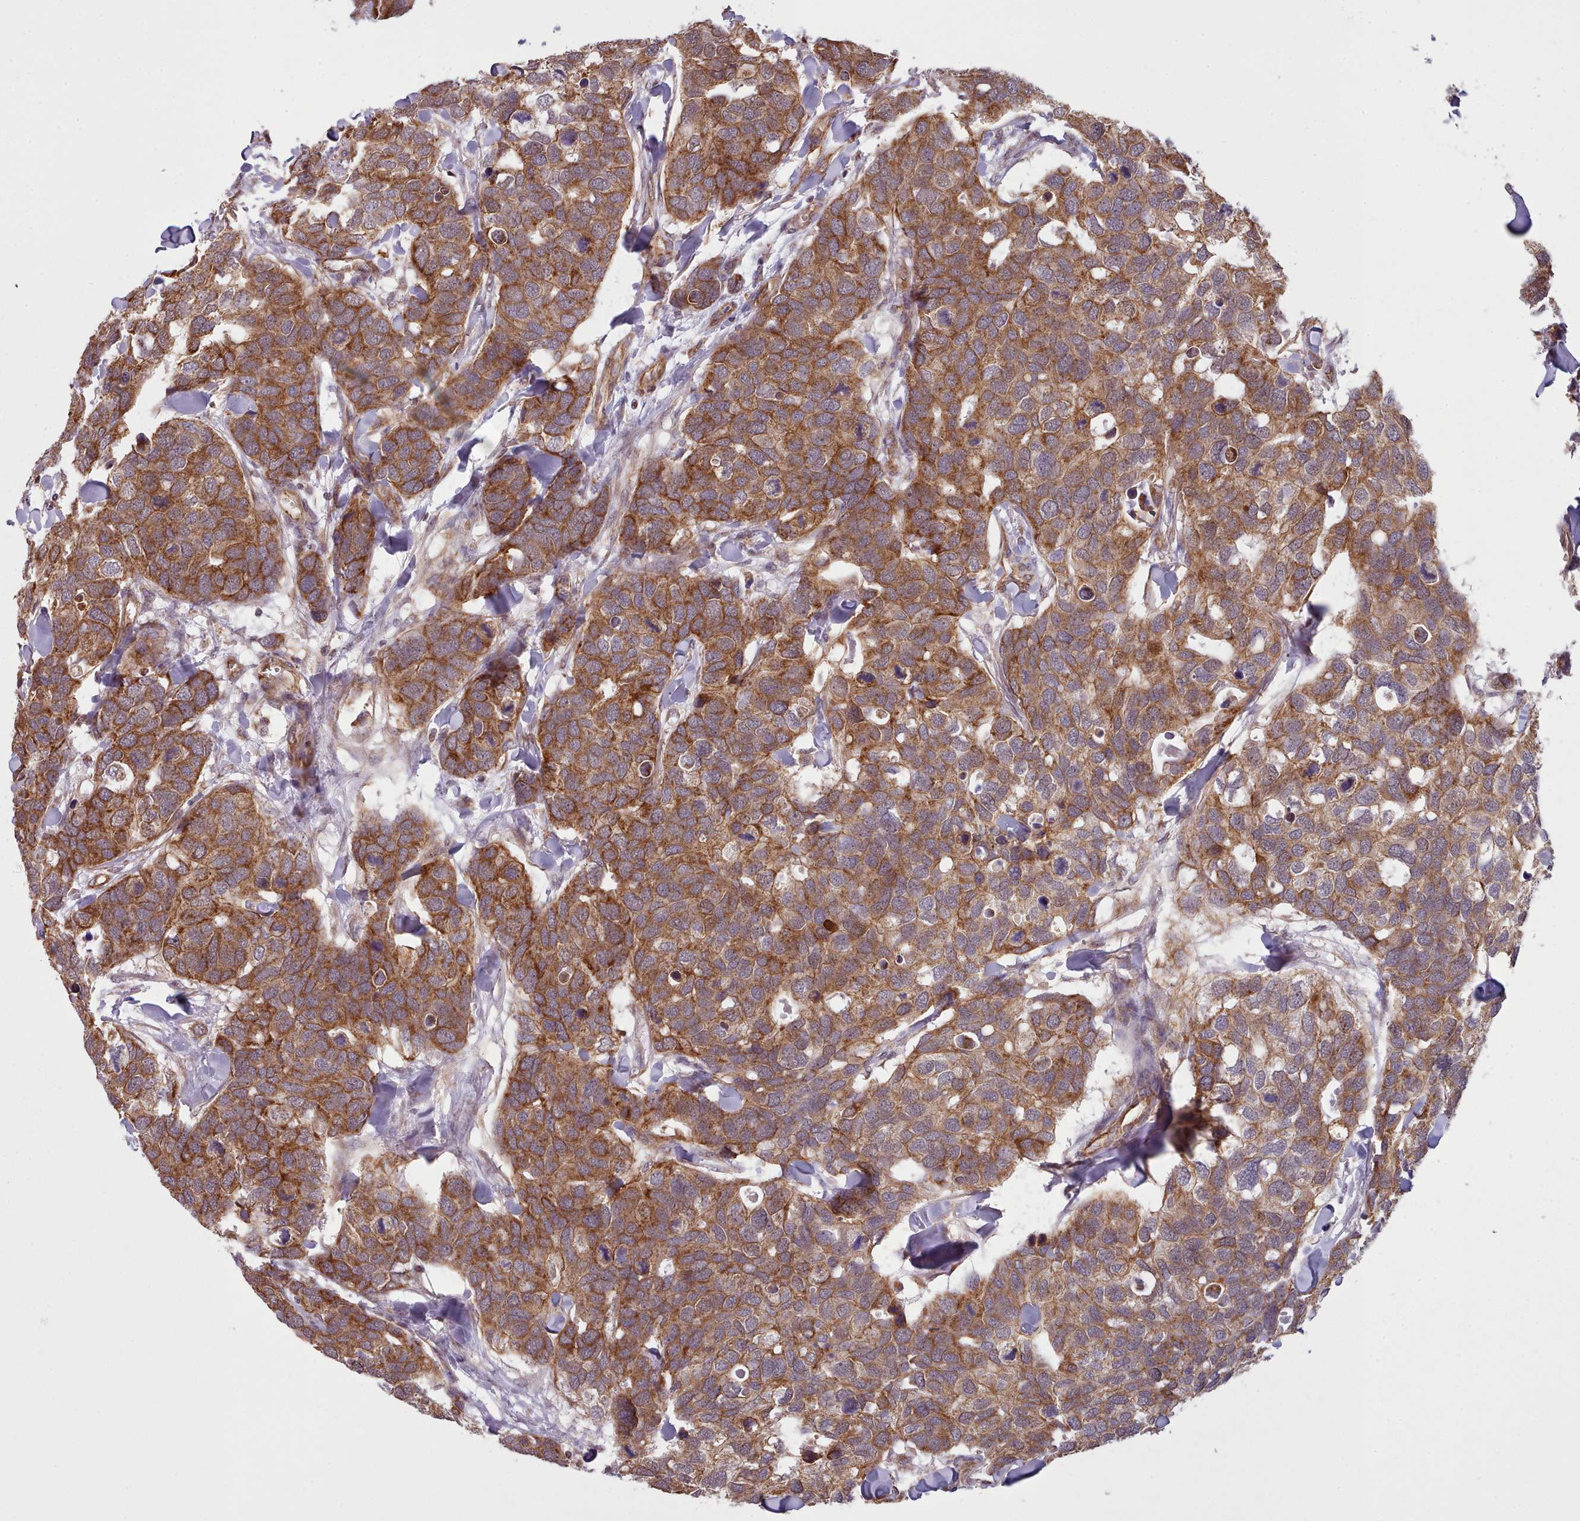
{"staining": {"intensity": "moderate", "quantity": ">75%", "location": "cytoplasmic/membranous"}, "tissue": "breast cancer", "cell_type": "Tumor cells", "image_type": "cancer", "snomed": [{"axis": "morphology", "description": "Duct carcinoma"}, {"axis": "topography", "description": "Breast"}], "caption": "Moderate cytoplasmic/membranous protein expression is identified in approximately >75% of tumor cells in breast cancer.", "gene": "MRPL46", "patient": {"sex": "female", "age": 83}}